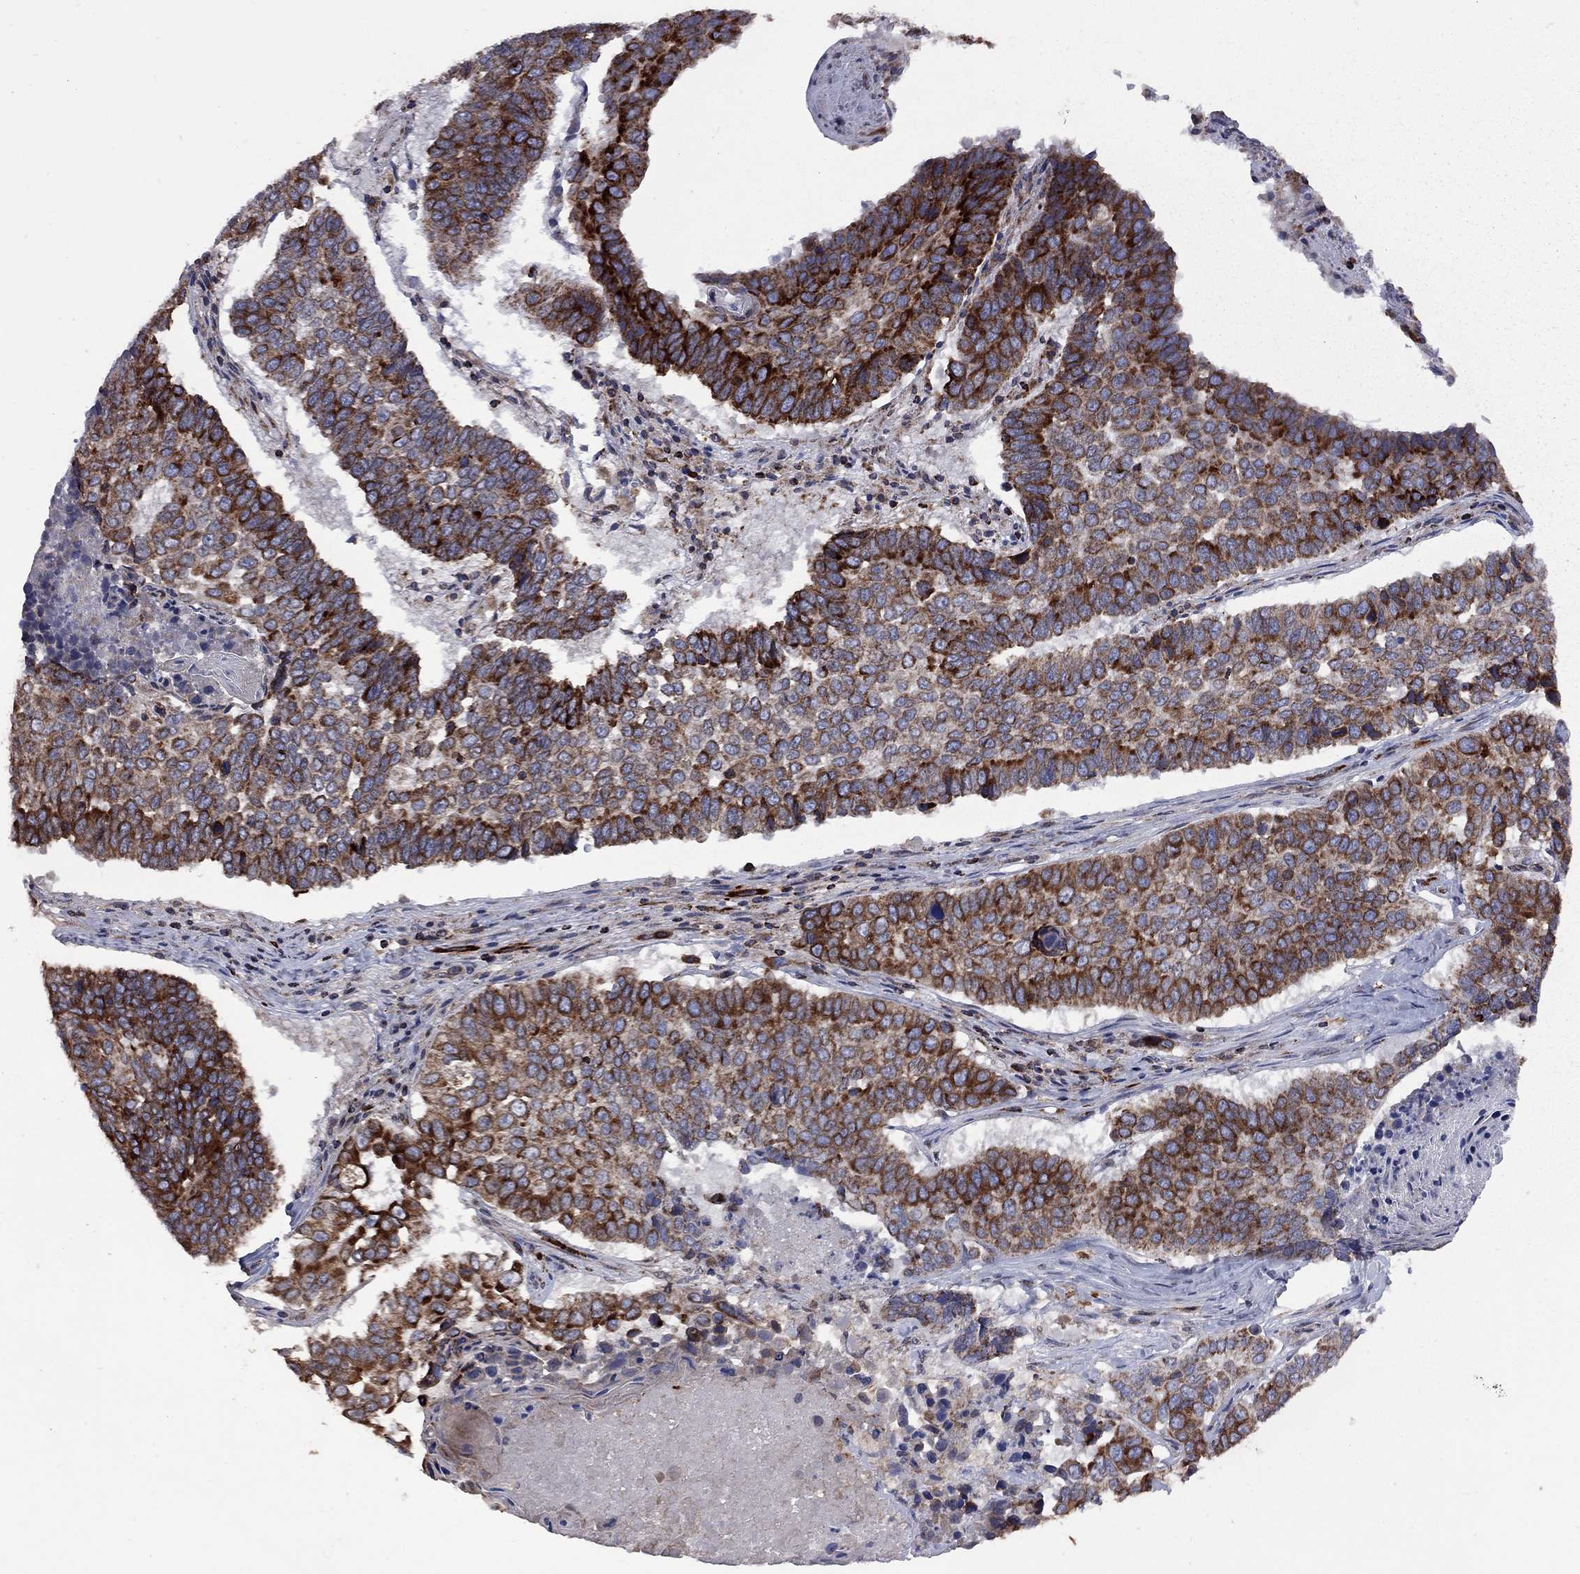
{"staining": {"intensity": "strong", "quantity": "<25%", "location": "cytoplasmic/membranous"}, "tissue": "lung cancer", "cell_type": "Tumor cells", "image_type": "cancer", "snomed": [{"axis": "morphology", "description": "Squamous cell carcinoma, NOS"}, {"axis": "topography", "description": "Lung"}], "caption": "Lung cancer (squamous cell carcinoma) stained for a protein (brown) displays strong cytoplasmic/membranous positive staining in about <25% of tumor cells.", "gene": "CLPTM1", "patient": {"sex": "male", "age": 73}}